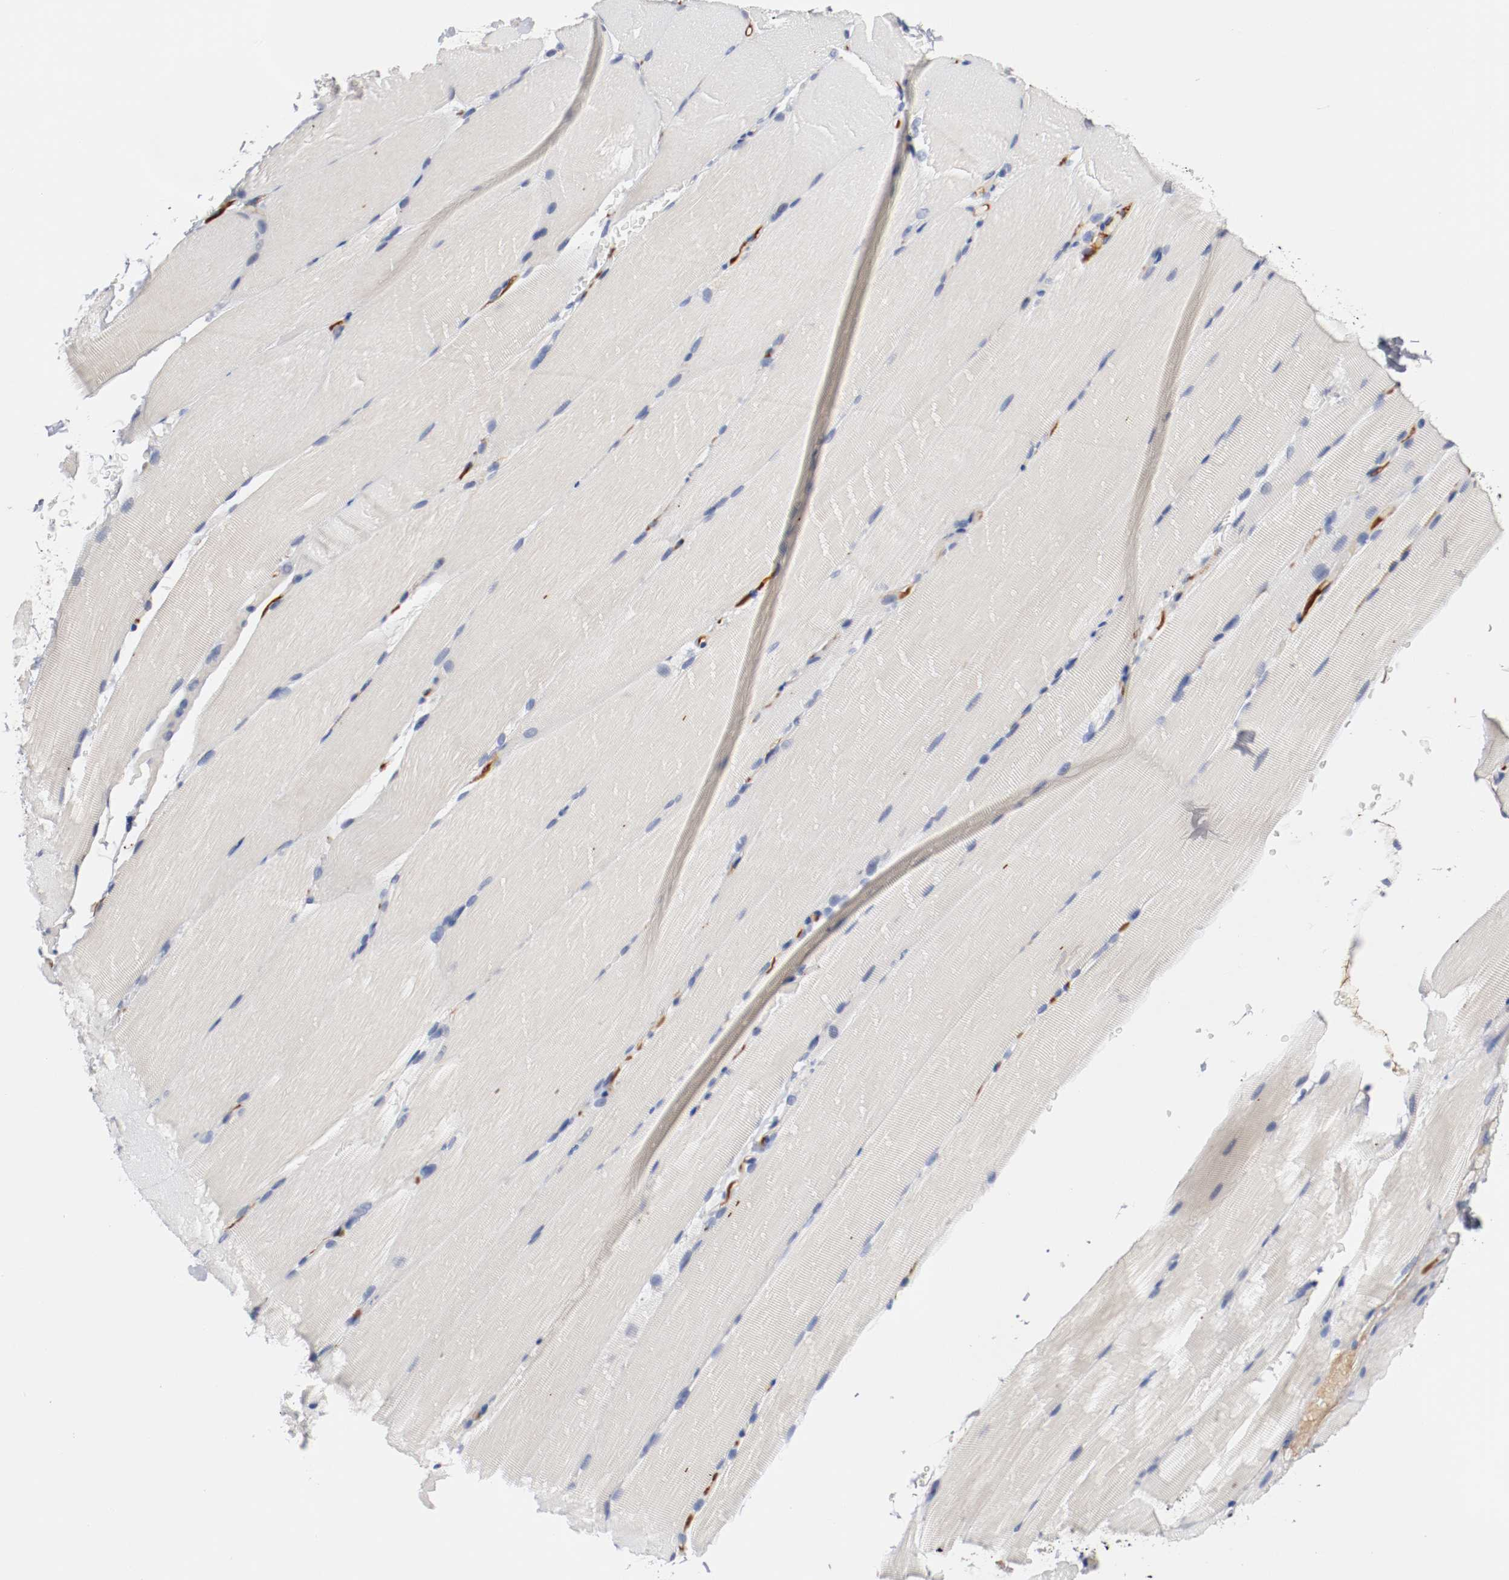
{"staining": {"intensity": "weak", "quantity": "<25%", "location": "cytoplasmic/membranous"}, "tissue": "skeletal muscle", "cell_type": "Myocytes", "image_type": "normal", "snomed": [{"axis": "morphology", "description": "Normal tissue, NOS"}, {"axis": "topography", "description": "Skeletal muscle"}, {"axis": "topography", "description": "Parathyroid gland"}], "caption": "Immunohistochemistry (IHC) of benign skeletal muscle exhibits no expression in myocytes.", "gene": "TNC", "patient": {"sex": "female", "age": 37}}